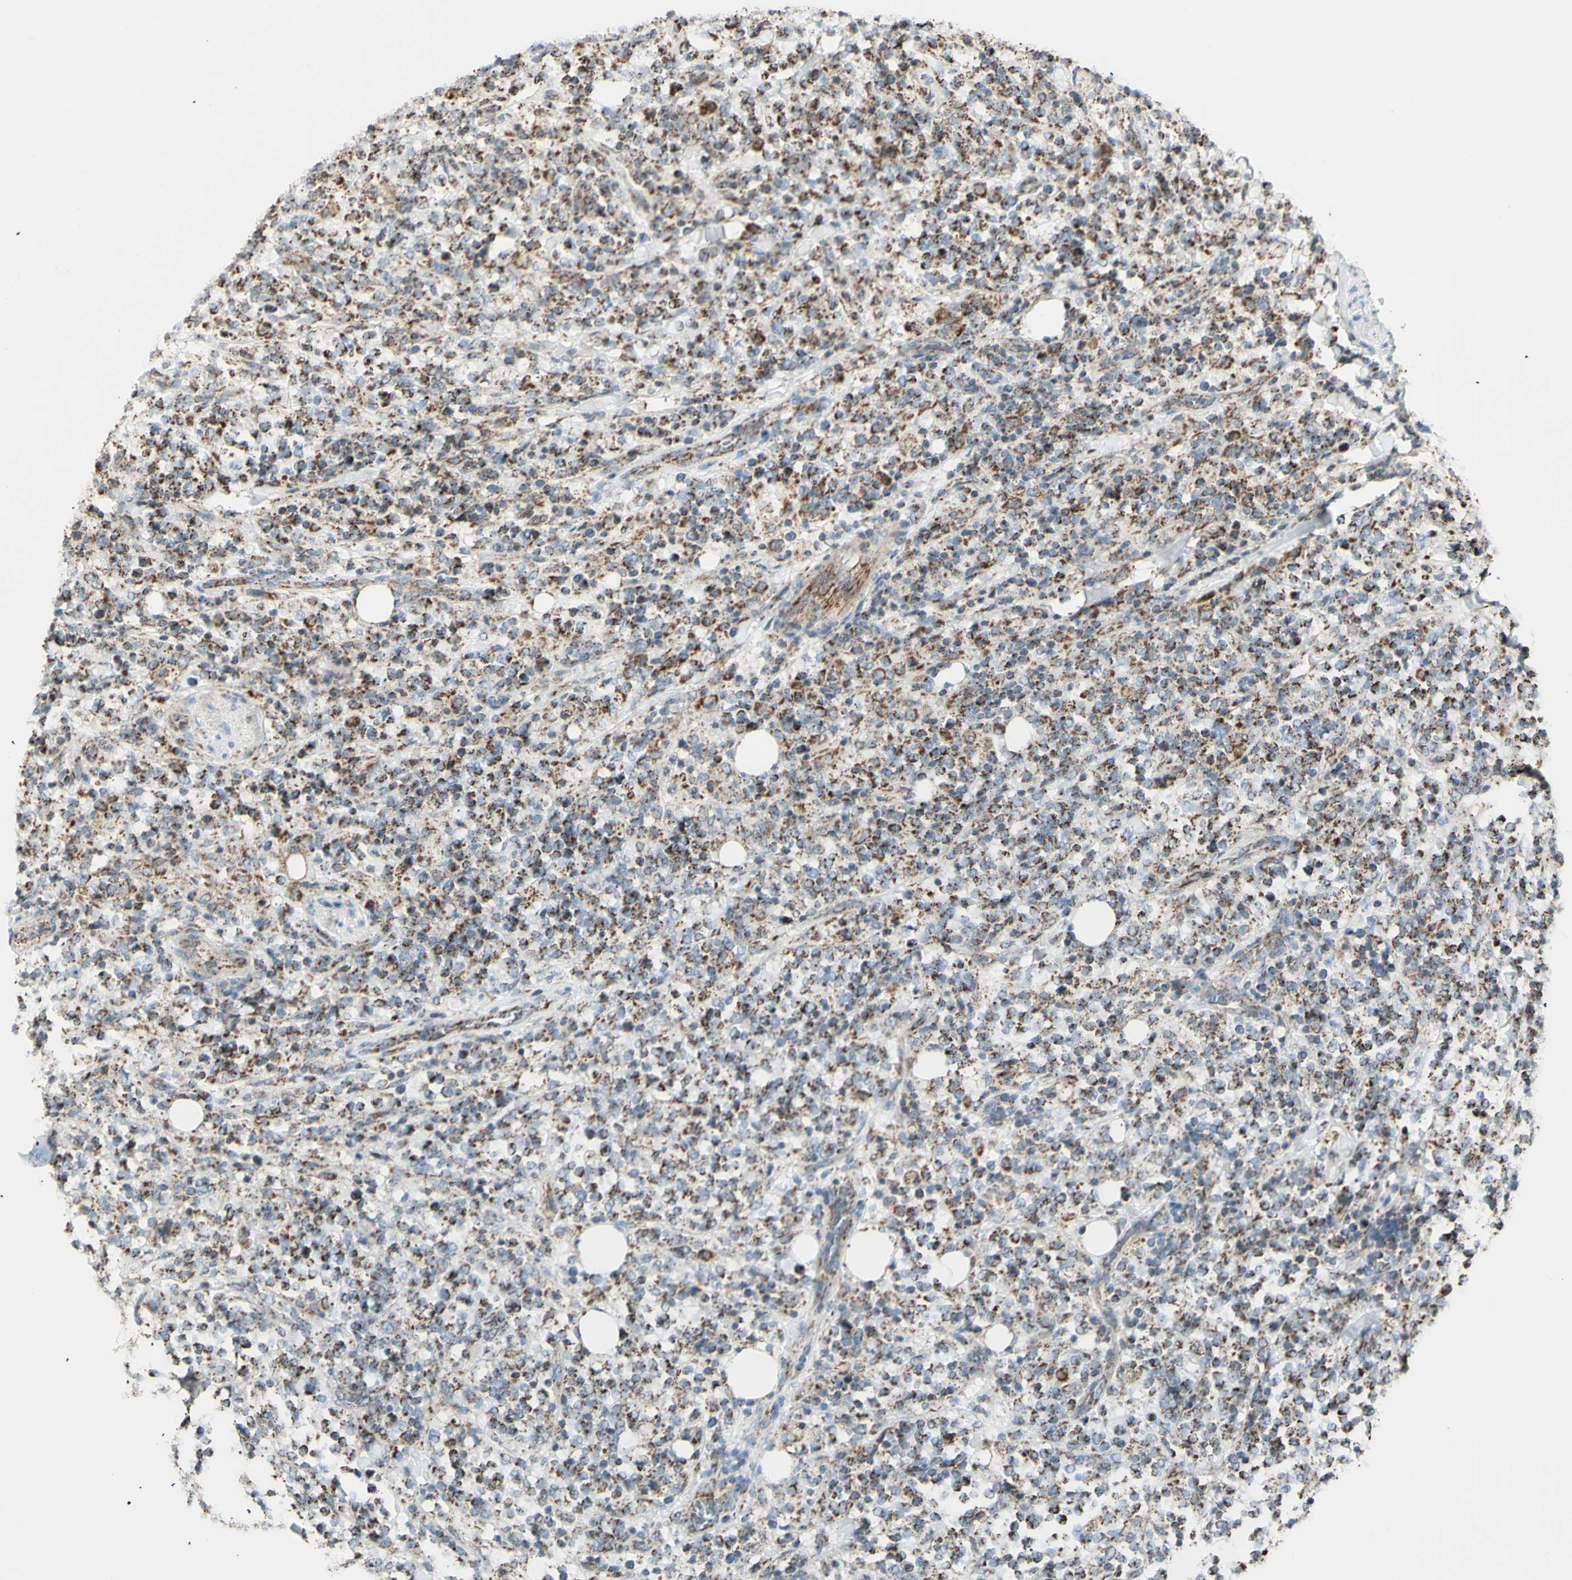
{"staining": {"intensity": "moderate", "quantity": ">75%", "location": "cytoplasmic/membranous"}, "tissue": "lymphoma", "cell_type": "Tumor cells", "image_type": "cancer", "snomed": [{"axis": "morphology", "description": "Malignant lymphoma, non-Hodgkin's type, High grade"}, {"axis": "topography", "description": "Soft tissue"}], "caption": "This photomicrograph demonstrates immunohistochemistry staining of lymphoma, with medium moderate cytoplasmic/membranous staining in approximately >75% of tumor cells.", "gene": "LETM1", "patient": {"sex": "male", "age": 18}}